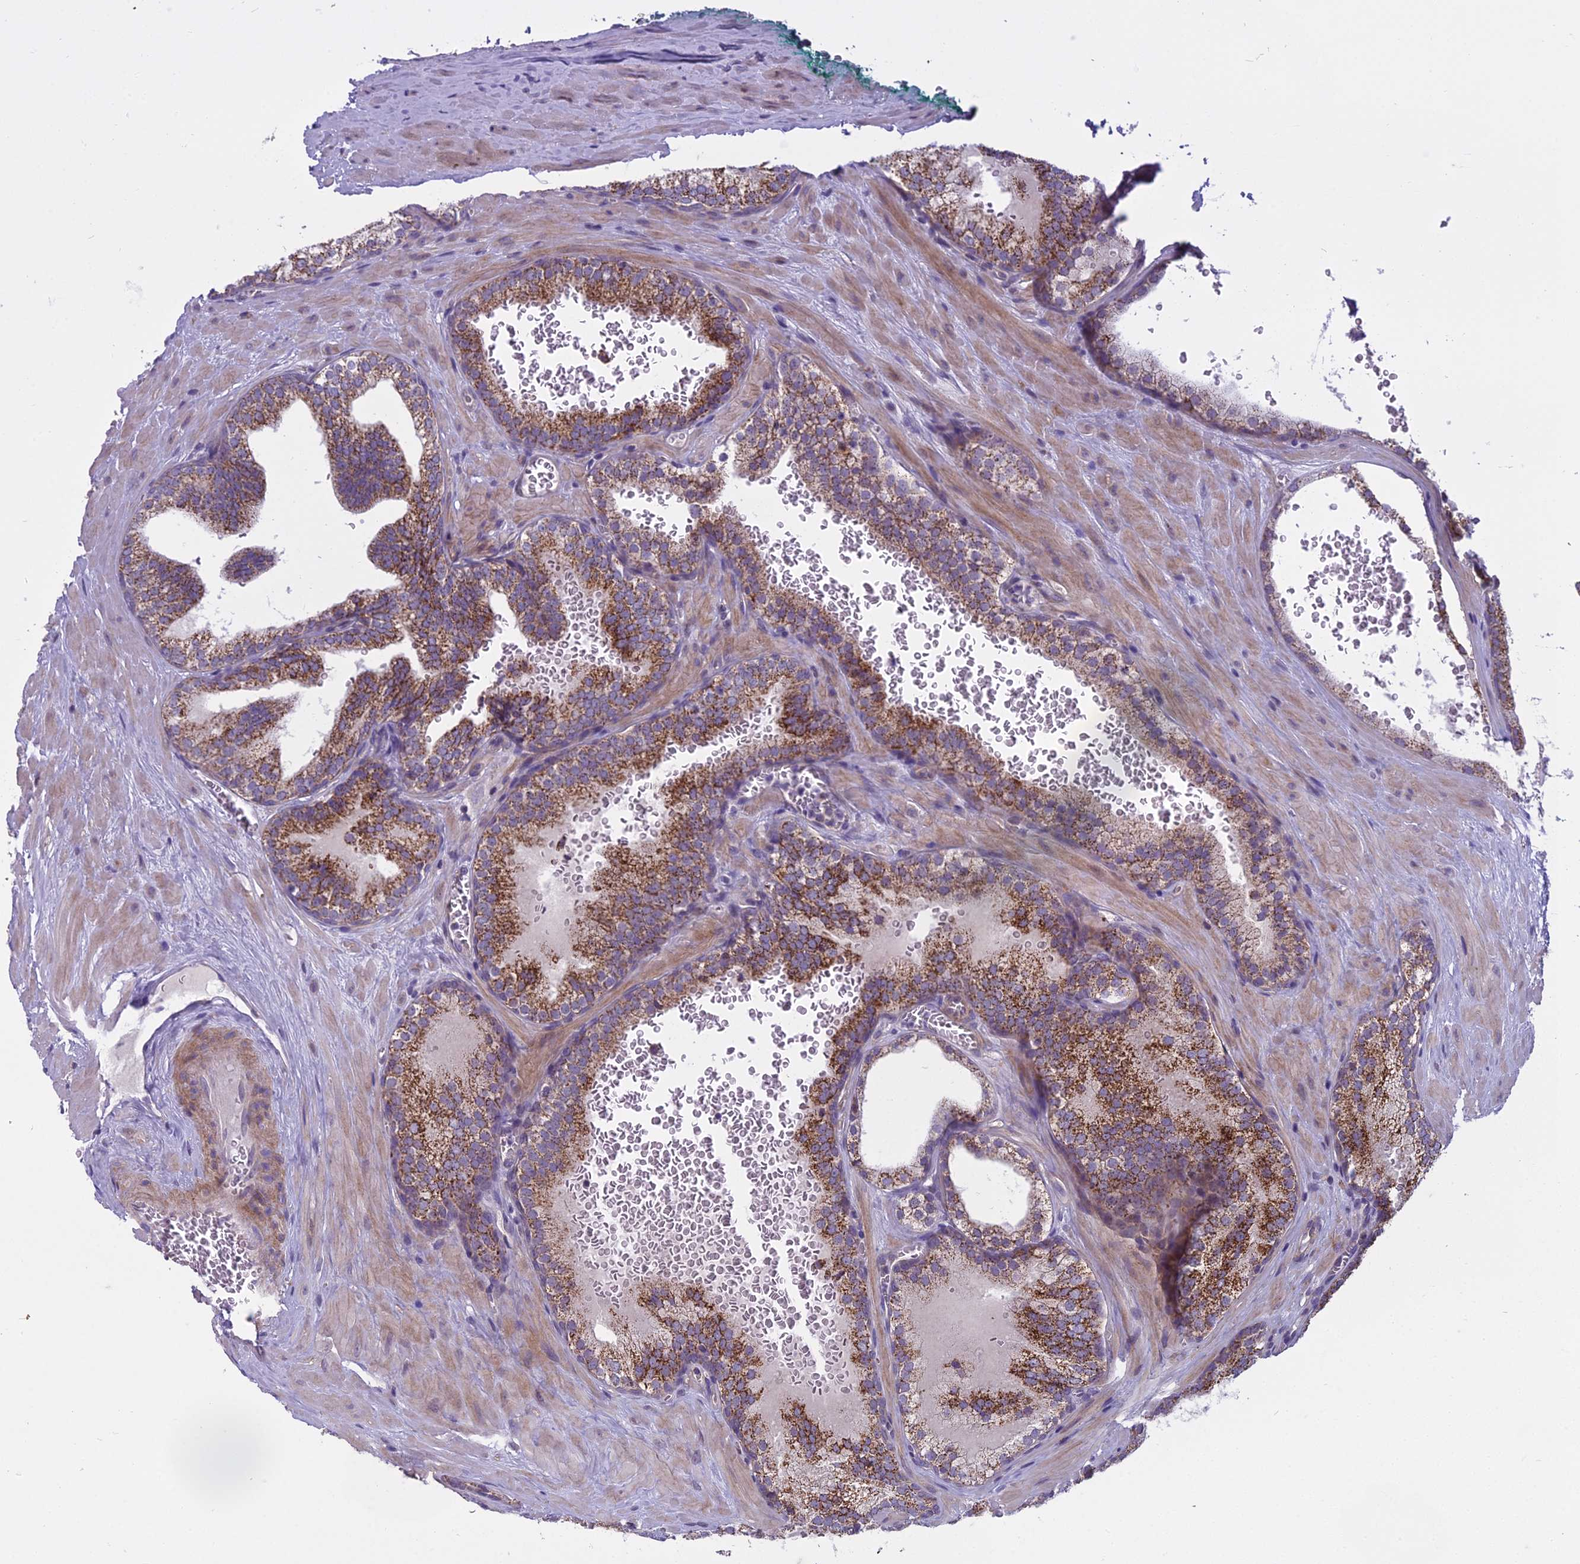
{"staining": {"intensity": "moderate", "quantity": "25%-75%", "location": "cytoplasmic/membranous"}, "tissue": "prostate cancer", "cell_type": "Tumor cells", "image_type": "cancer", "snomed": [{"axis": "morphology", "description": "Adenocarcinoma, Low grade"}, {"axis": "topography", "description": "Prostate"}], "caption": "Moderate cytoplasmic/membranous positivity for a protein is present in about 25%-75% of tumor cells of prostate adenocarcinoma (low-grade) using immunohistochemistry (IHC).", "gene": "DUS2", "patient": {"sex": "male", "age": 60}}